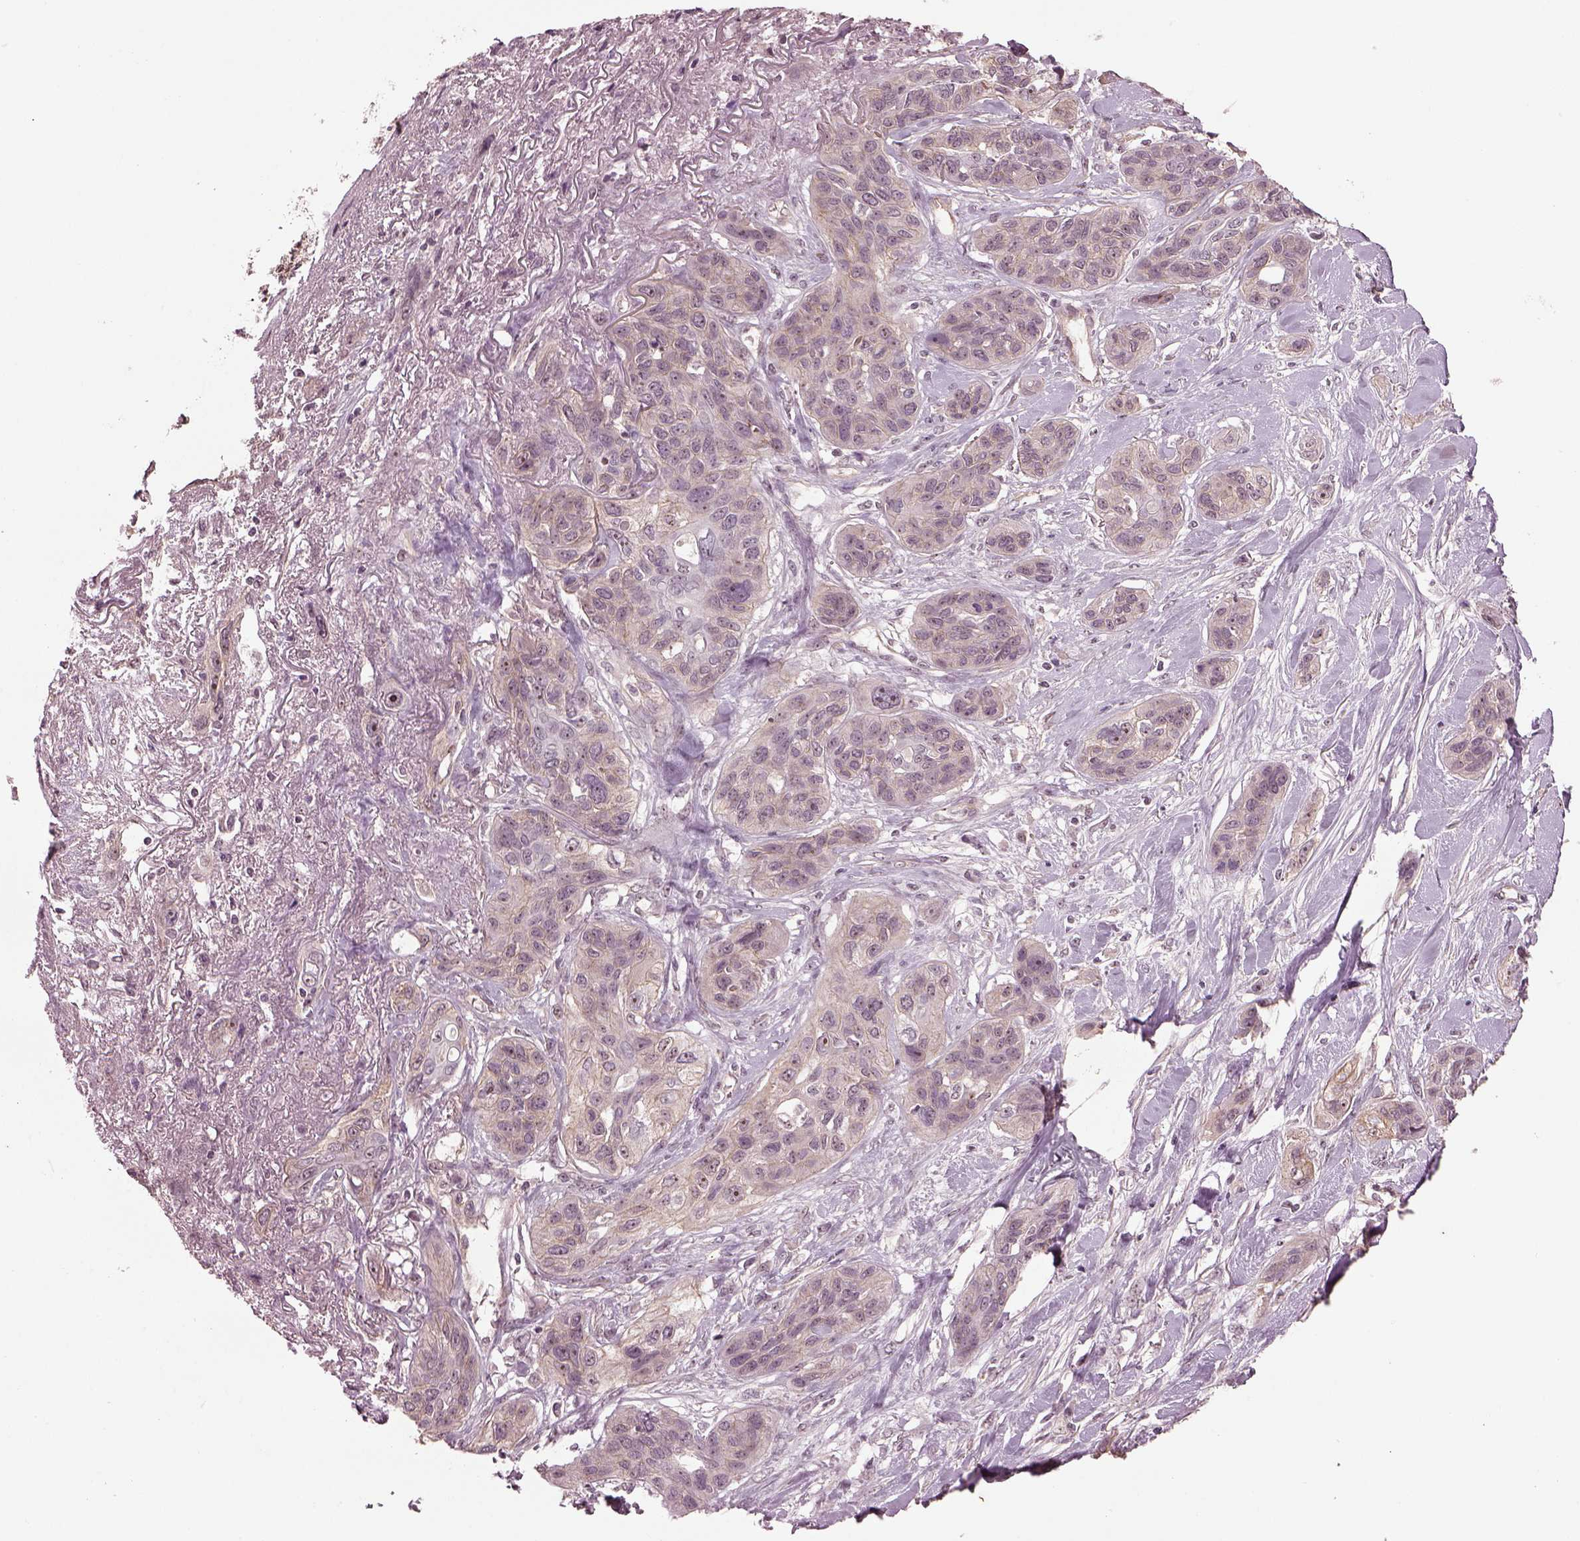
{"staining": {"intensity": "moderate", "quantity": "<25%", "location": "nuclear"}, "tissue": "lung cancer", "cell_type": "Tumor cells", "image_type": "cancer", "snomed": [{"axis": "morphology", "description": "Squamous cell carcinoma, NOS"}, {"axis": "topography", "description": "Lung"}], "caption": "Human lung squamous cell carcinoma stained for a protein (brown) reveals moderate nuclear positive expression in approximately <25% of tumor cells.", "gene": "GNRH1", "patient": {"sex": "female", "age": 70}}